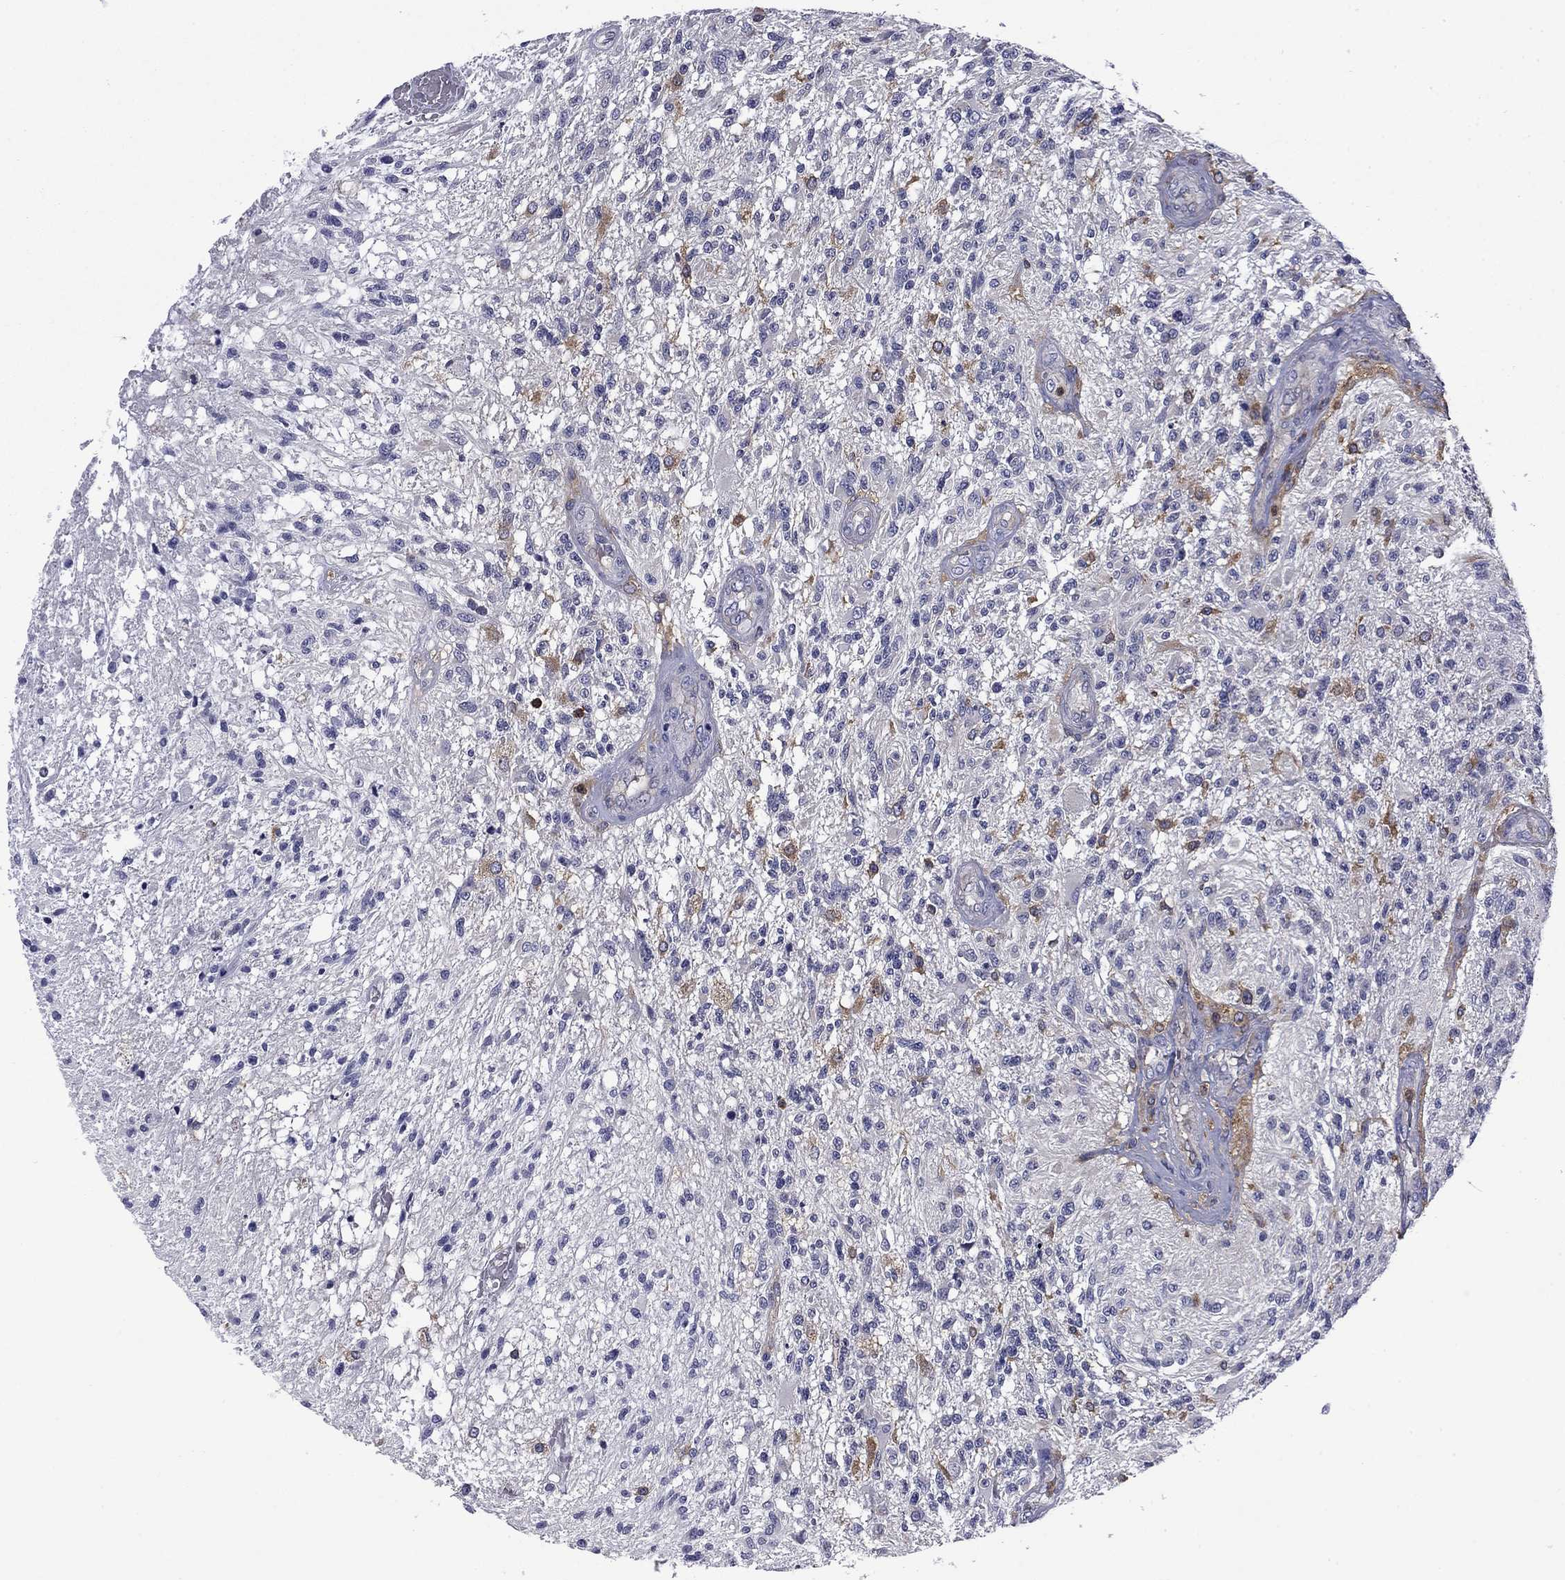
{"staining": {"intensity": "negative", "quantity": "none", "location": "none"}, "tissue": "glioma", "cell_type": "Tumor cells", "image_type": "cancer", "snomed": [{"axis": "morphology", "description": "Glioma, malignant, High grade"}, {"axis": "topography", "description": "Brain"}], "caption": "Glioma stained for a protein using immunohistochemistry (IHC) exhibits no expression tumor cells.", "gene": "ARHGAP45", "patient": {"sex": "male", "age": 56}}